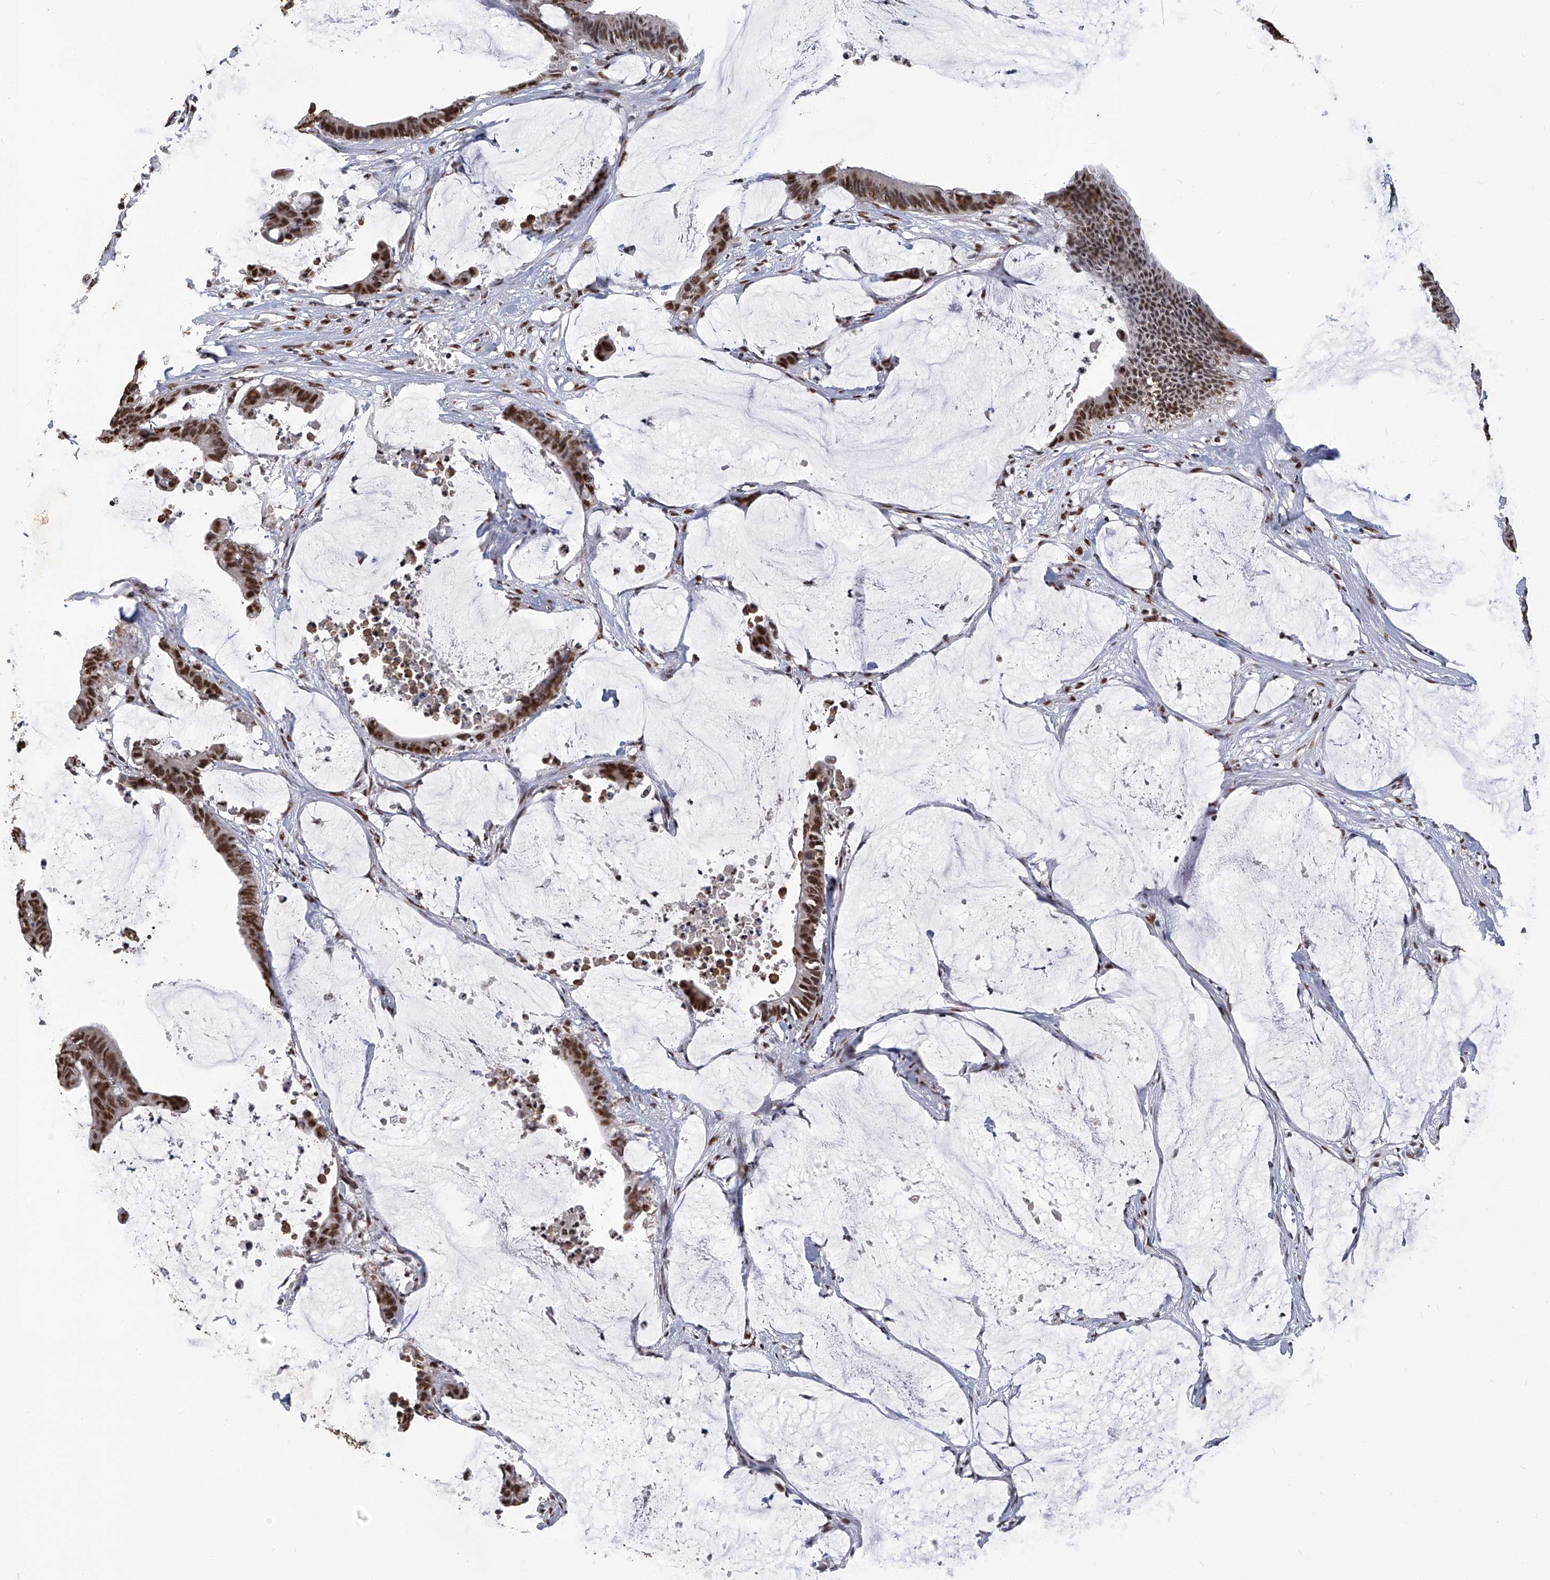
{"staining": {"intensity": "moderate", "quantity": ">75%", "location": "nuclear"}, "tissue": "colorectal cancer", "cell_type": "Tumor cells", "image_type": "cancer", "snomed": [{"axis": "morphology", "description": "Adenocarcinoma, NOS"}, {"axis": "topography", "description": "Rectum"}], "caption": "IHC image of human colorectal adenocarcinoma stained for a protein (brown), which displays medium levels of moderate nuclear expression in about >75% of tumor cells.", "gene": "HBP1", "patient": {"sex": "female", "age": 66}}